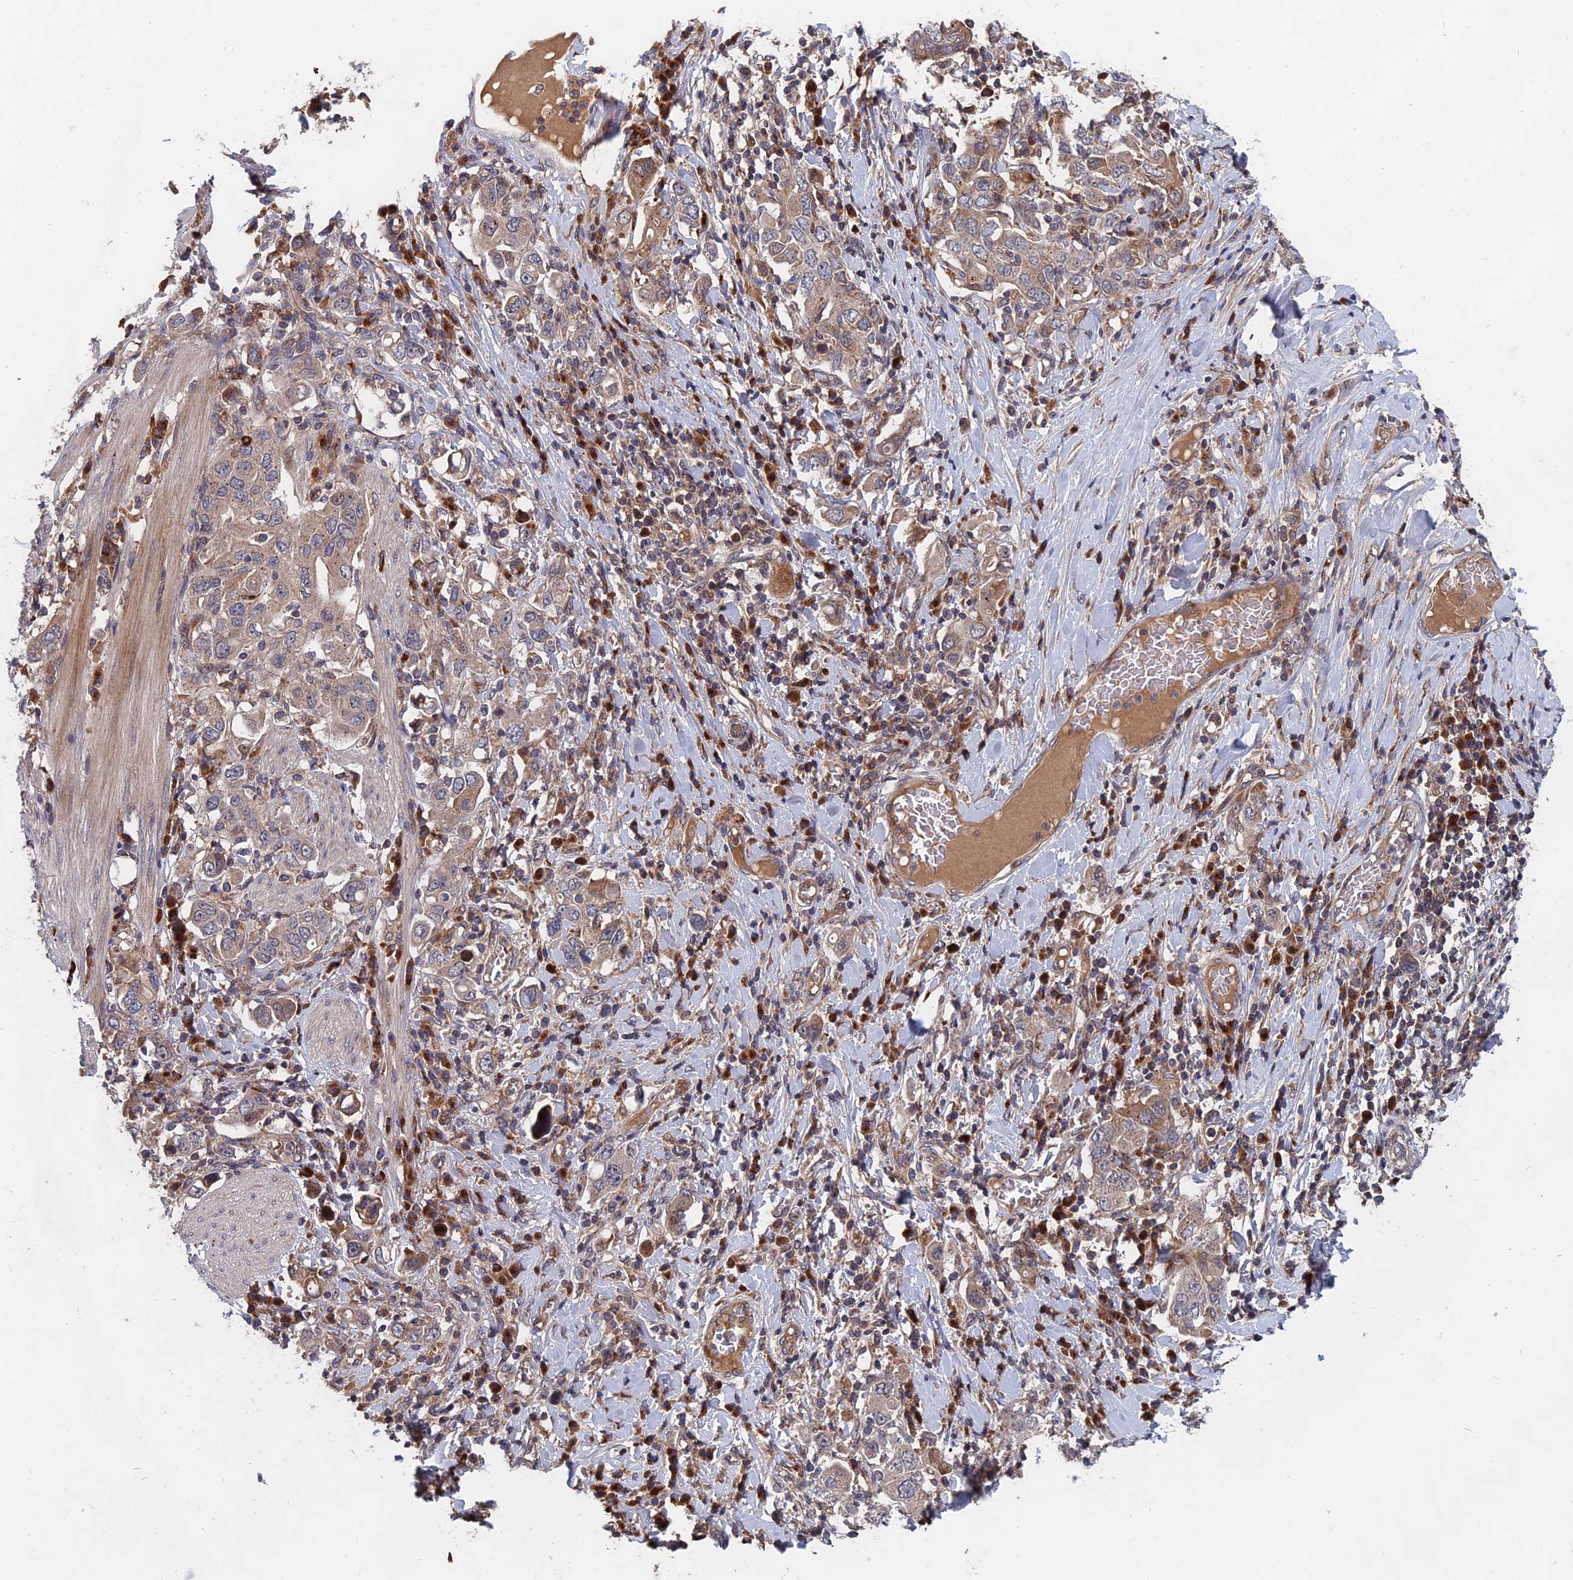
{"staining": {"intensity": "weak", "quantity": "25%-75%", "location": "cytoplasmic/membranous"}, "tissue": "stomach cancer", "cell_type": "Tumor cells", "image_type": "cancer", "snomed": [{"axis": "morphology", "description": "Adenocarcinoma, NOS"}, {"axis": "topography", "description": "Stomach, upper"}], "caption": "Immunohistochemical staining of human stomach adenocarcinoma shows low levels of weak cytoplasmic/membranous expression in about 25%-75% of tumor cells. (DAB (3,3'-diaminobenzidine) = brown stain, brightfield microscopy at high magnification).", "gene": "TRAPPC2L", "patient": {"sex": "male", "age": 62}}